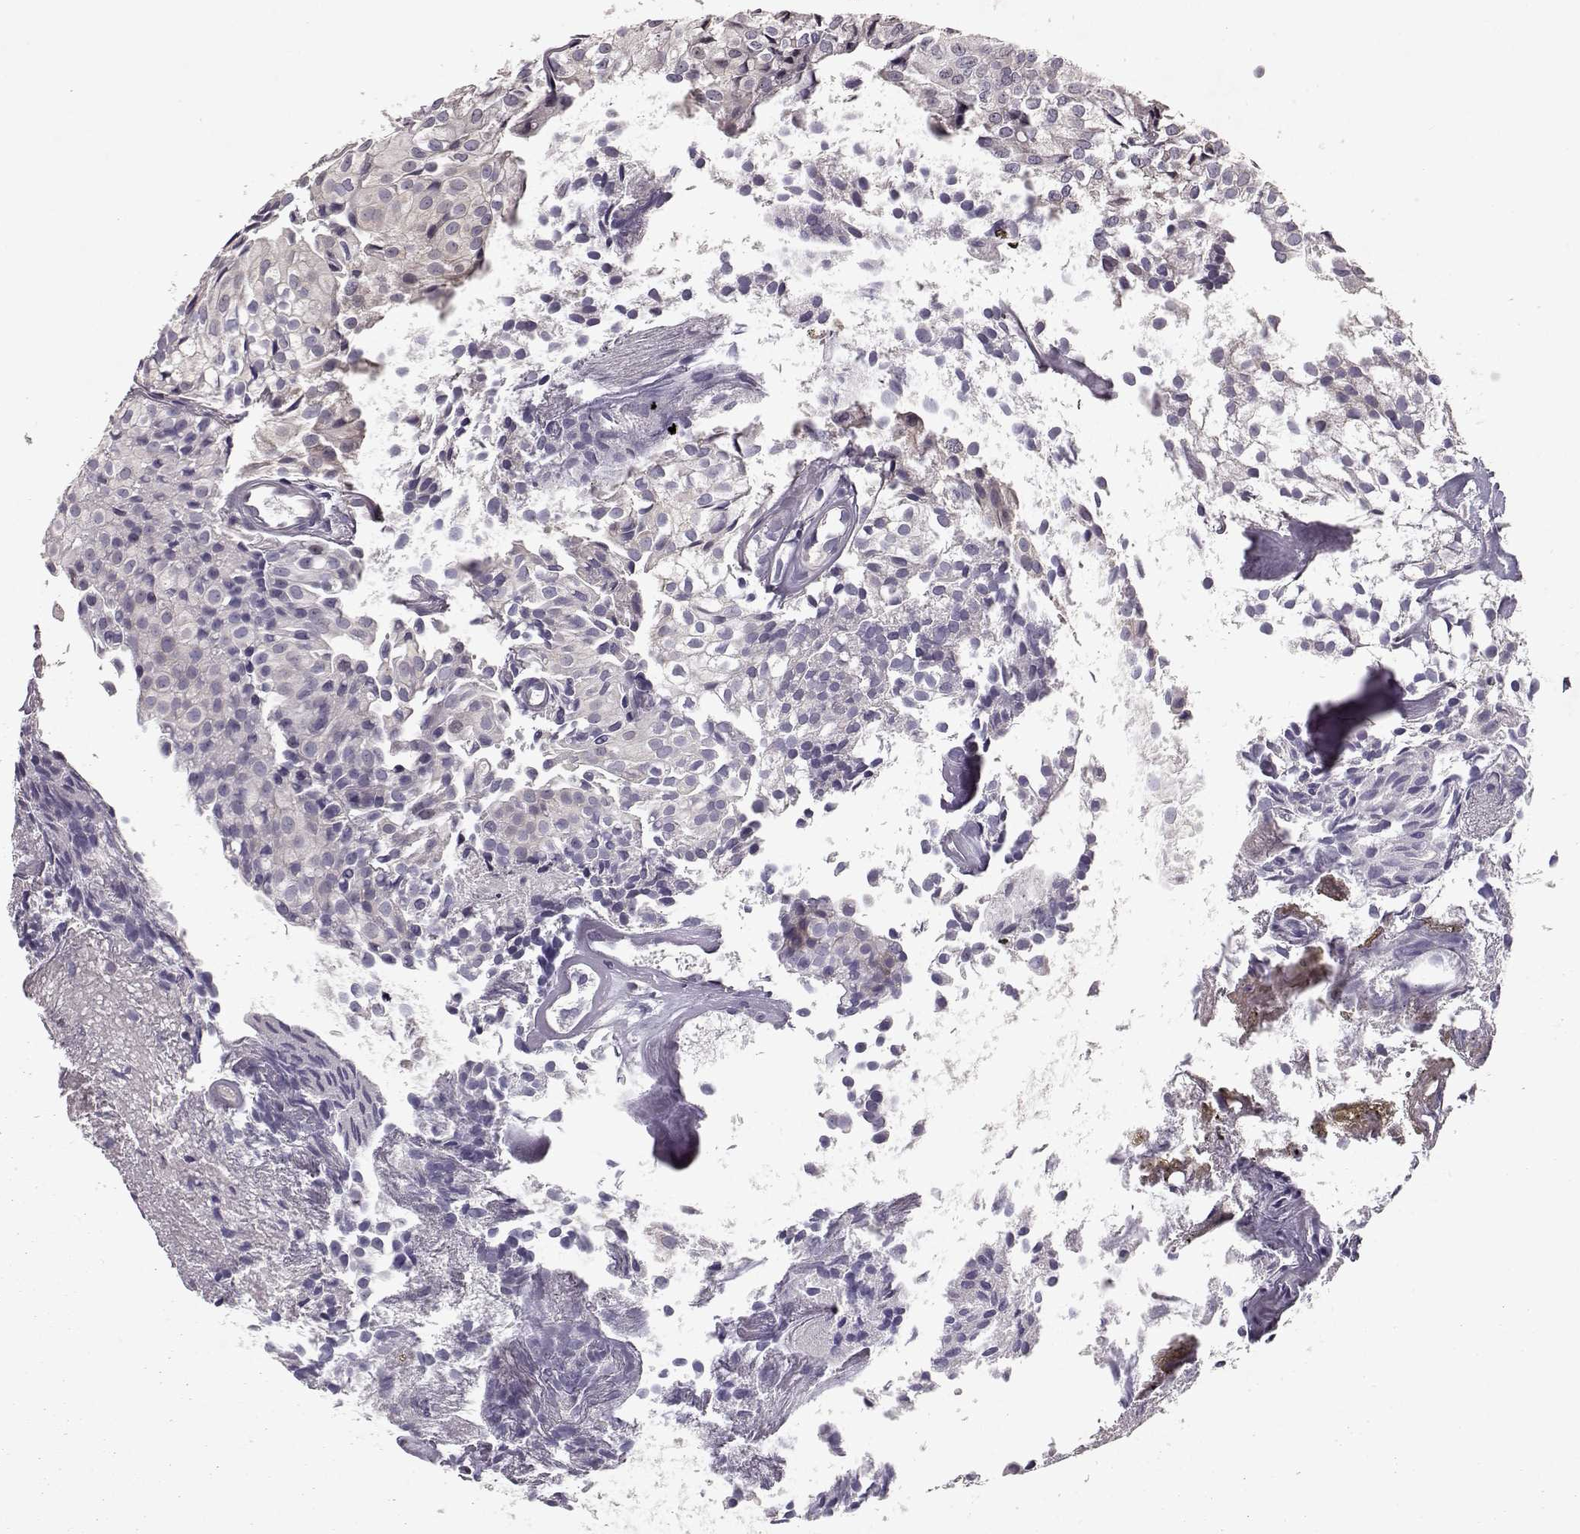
{"staining": {"intensity": "moderate", "quantity": "<25%", "location": "nuclear"}, "tissue": "urothelial cancer", "cell_type": "Tumor cells", "image_type": "cancer", "snomed": [{"axis": "morphology", "description": "Urothelial carcinoma, Low grade"}, {"axis": "topography", "description": "Urinary bladder"}], "caption": "Immunohistochemistry (IHC) staining of urothelial carcinoma (low-grade), which shows low levels of moderate nuclear staining in about <25% of tumor cells indicating moderate nuclear protein positivity. The staining was performed using DAB (brown) for protein detection and nuclei were counterstained in hematoxylin (blue).", "gene": "RANBP1", "patient": {"sex": "male", "age": 89}}